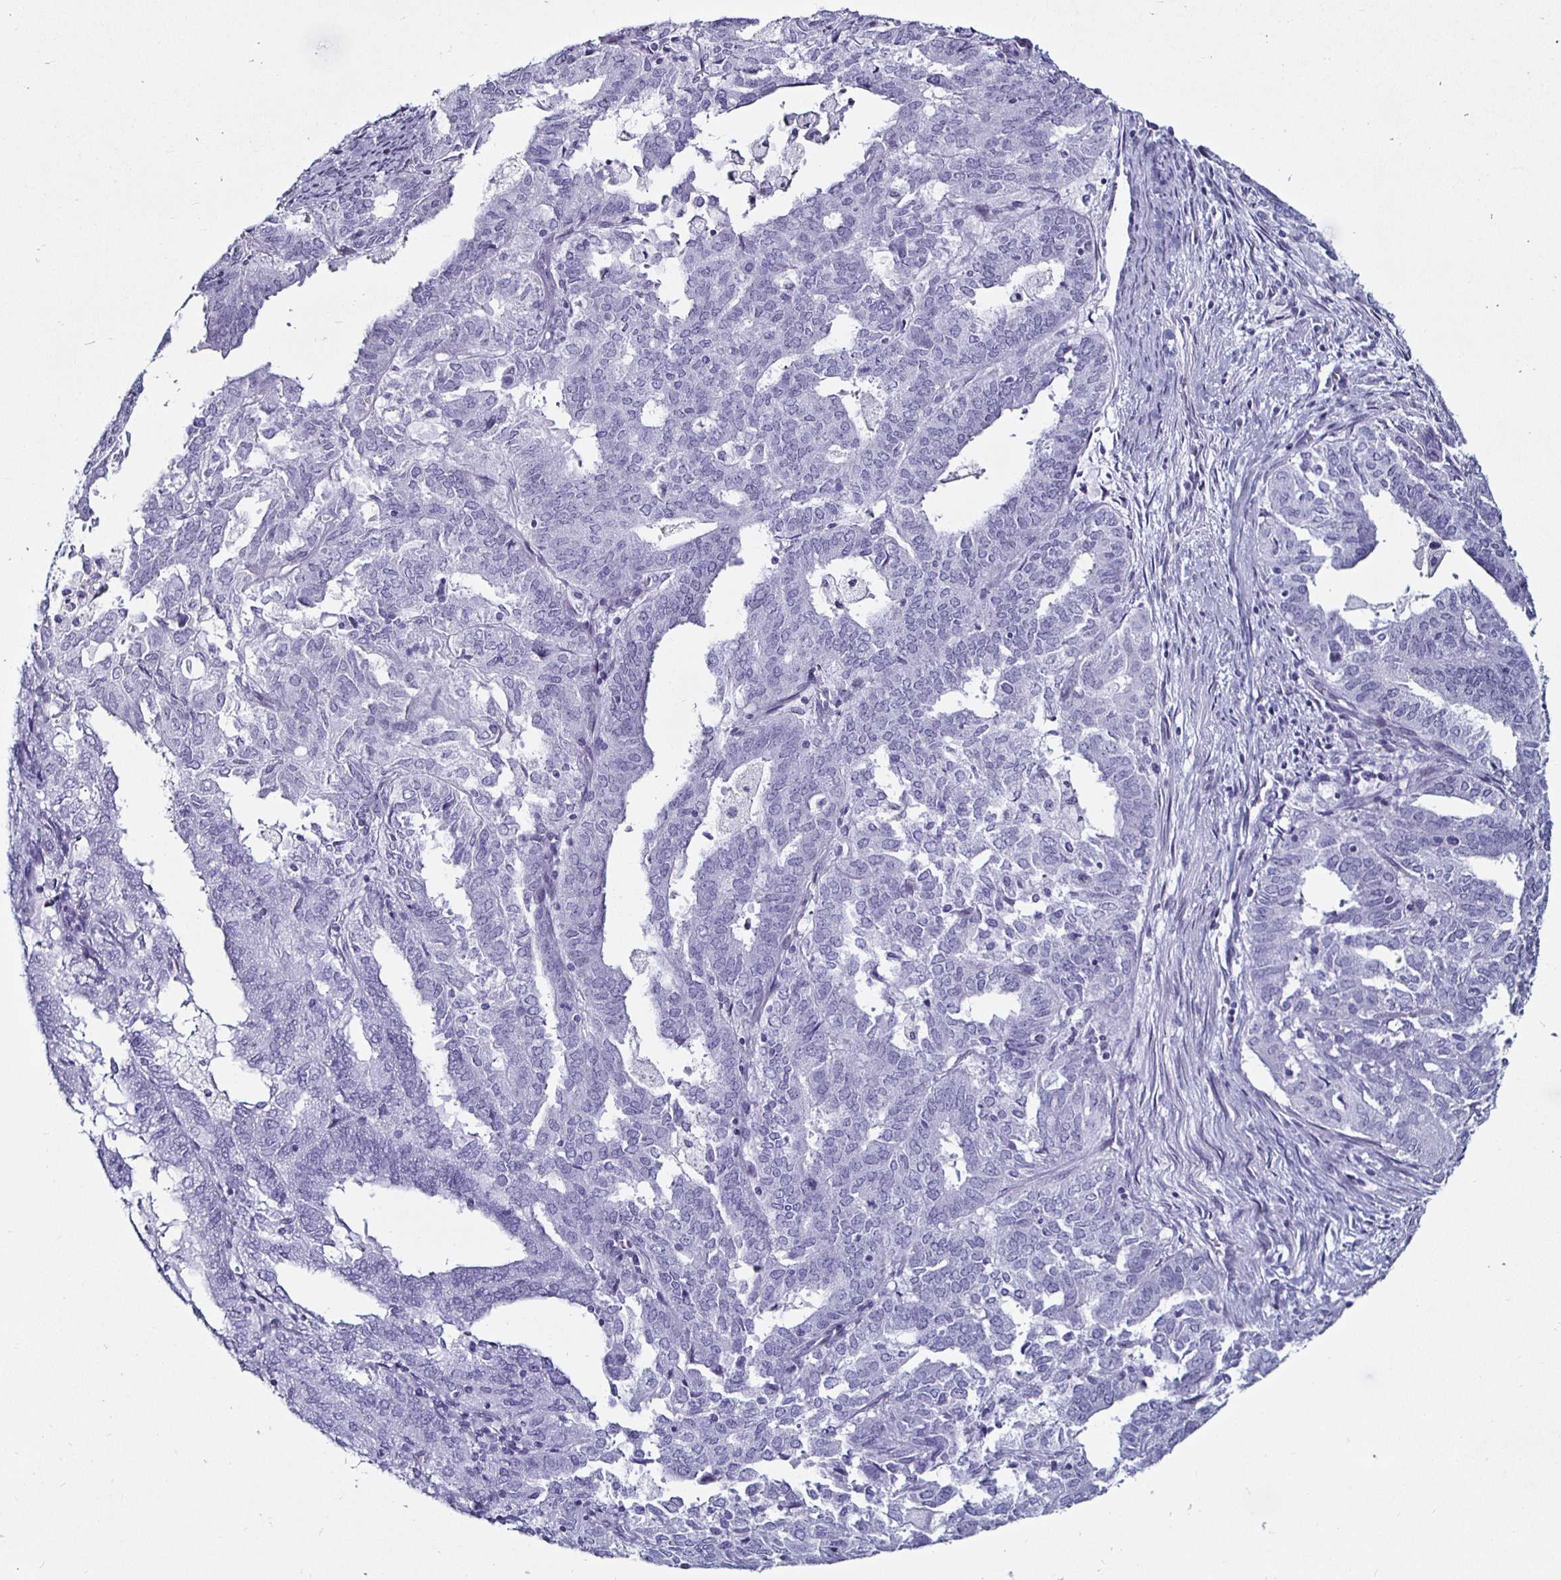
{"staining": {"intensity": "negative", "quantity": "none", "location": "none"}, "tissue": "endometrial cancer", "cell_type": "Tumor cells", "image_type": "cancer", "snomed": [{"axis": "morphology", "description": "Adenocarcinoma, NOS"}, {"axis": "topography", "description": "Endometrium"}], "caption": "This is an immunohistochemistry (IHC) image of human endometrial adenocarcinoma. There is no staining in tumor cells.", "gene": "KRT4", "patient": {"sex": "female", "age": 72}}